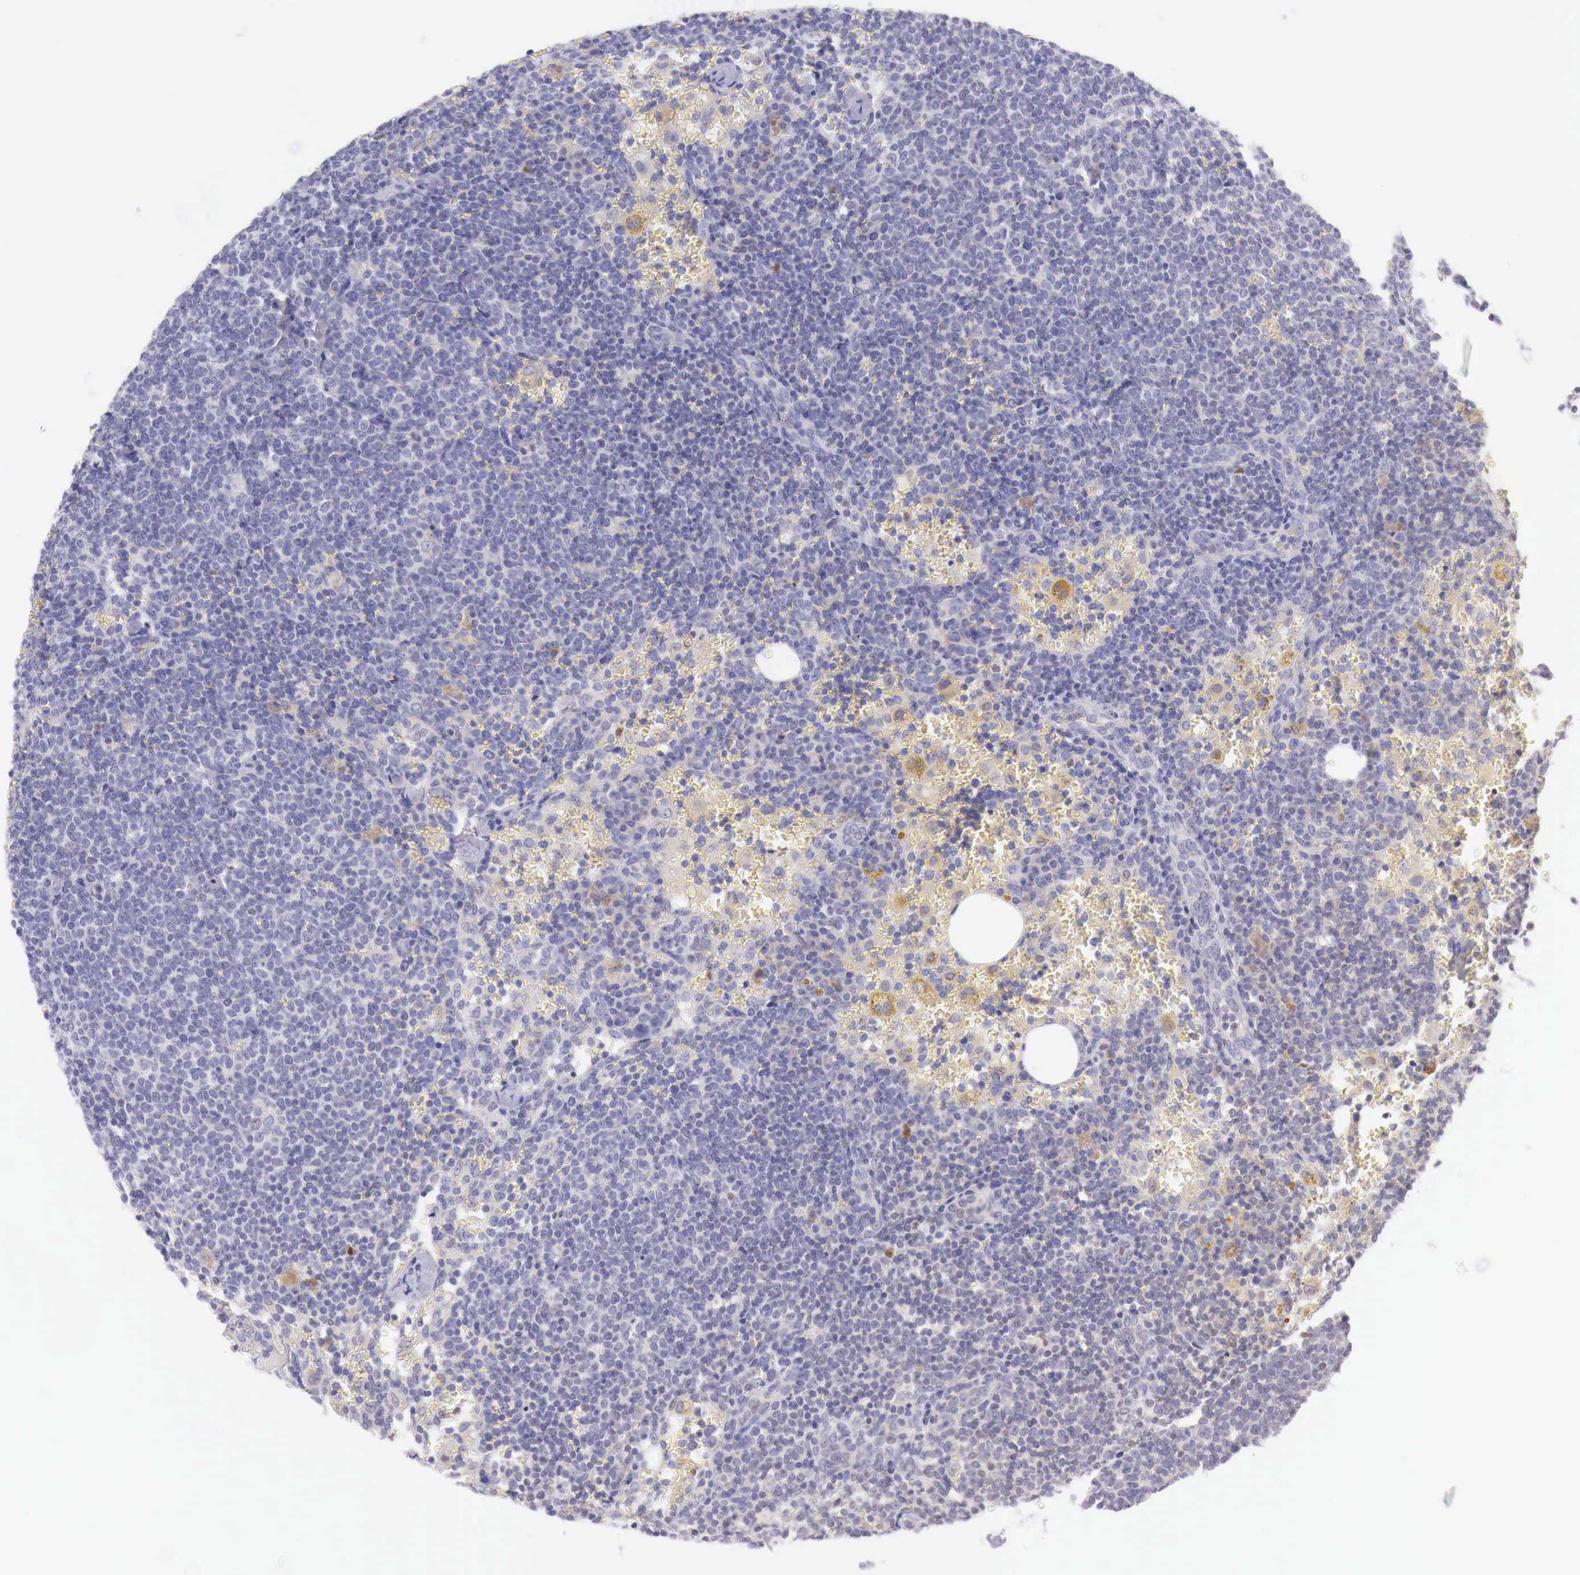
{"staining": {"intensity": "negative", "quantity": "none", "location": "none"}, "tissue": "lymphoma", "cell_type": "Tumor cells", "image_type": "cancer", "snomed": [{"axis": "morphology", "description": "Malignant lymphoma, non-Hodgkin's type, High grade"}, {"axis": "topography", "description": "Lymph node"}], "caption": "Protein analysis of lymphoma exhibits no significant staining in tumor cells.", "gene": "BCL6", "patient": {"sex": "female", "age": 76}}